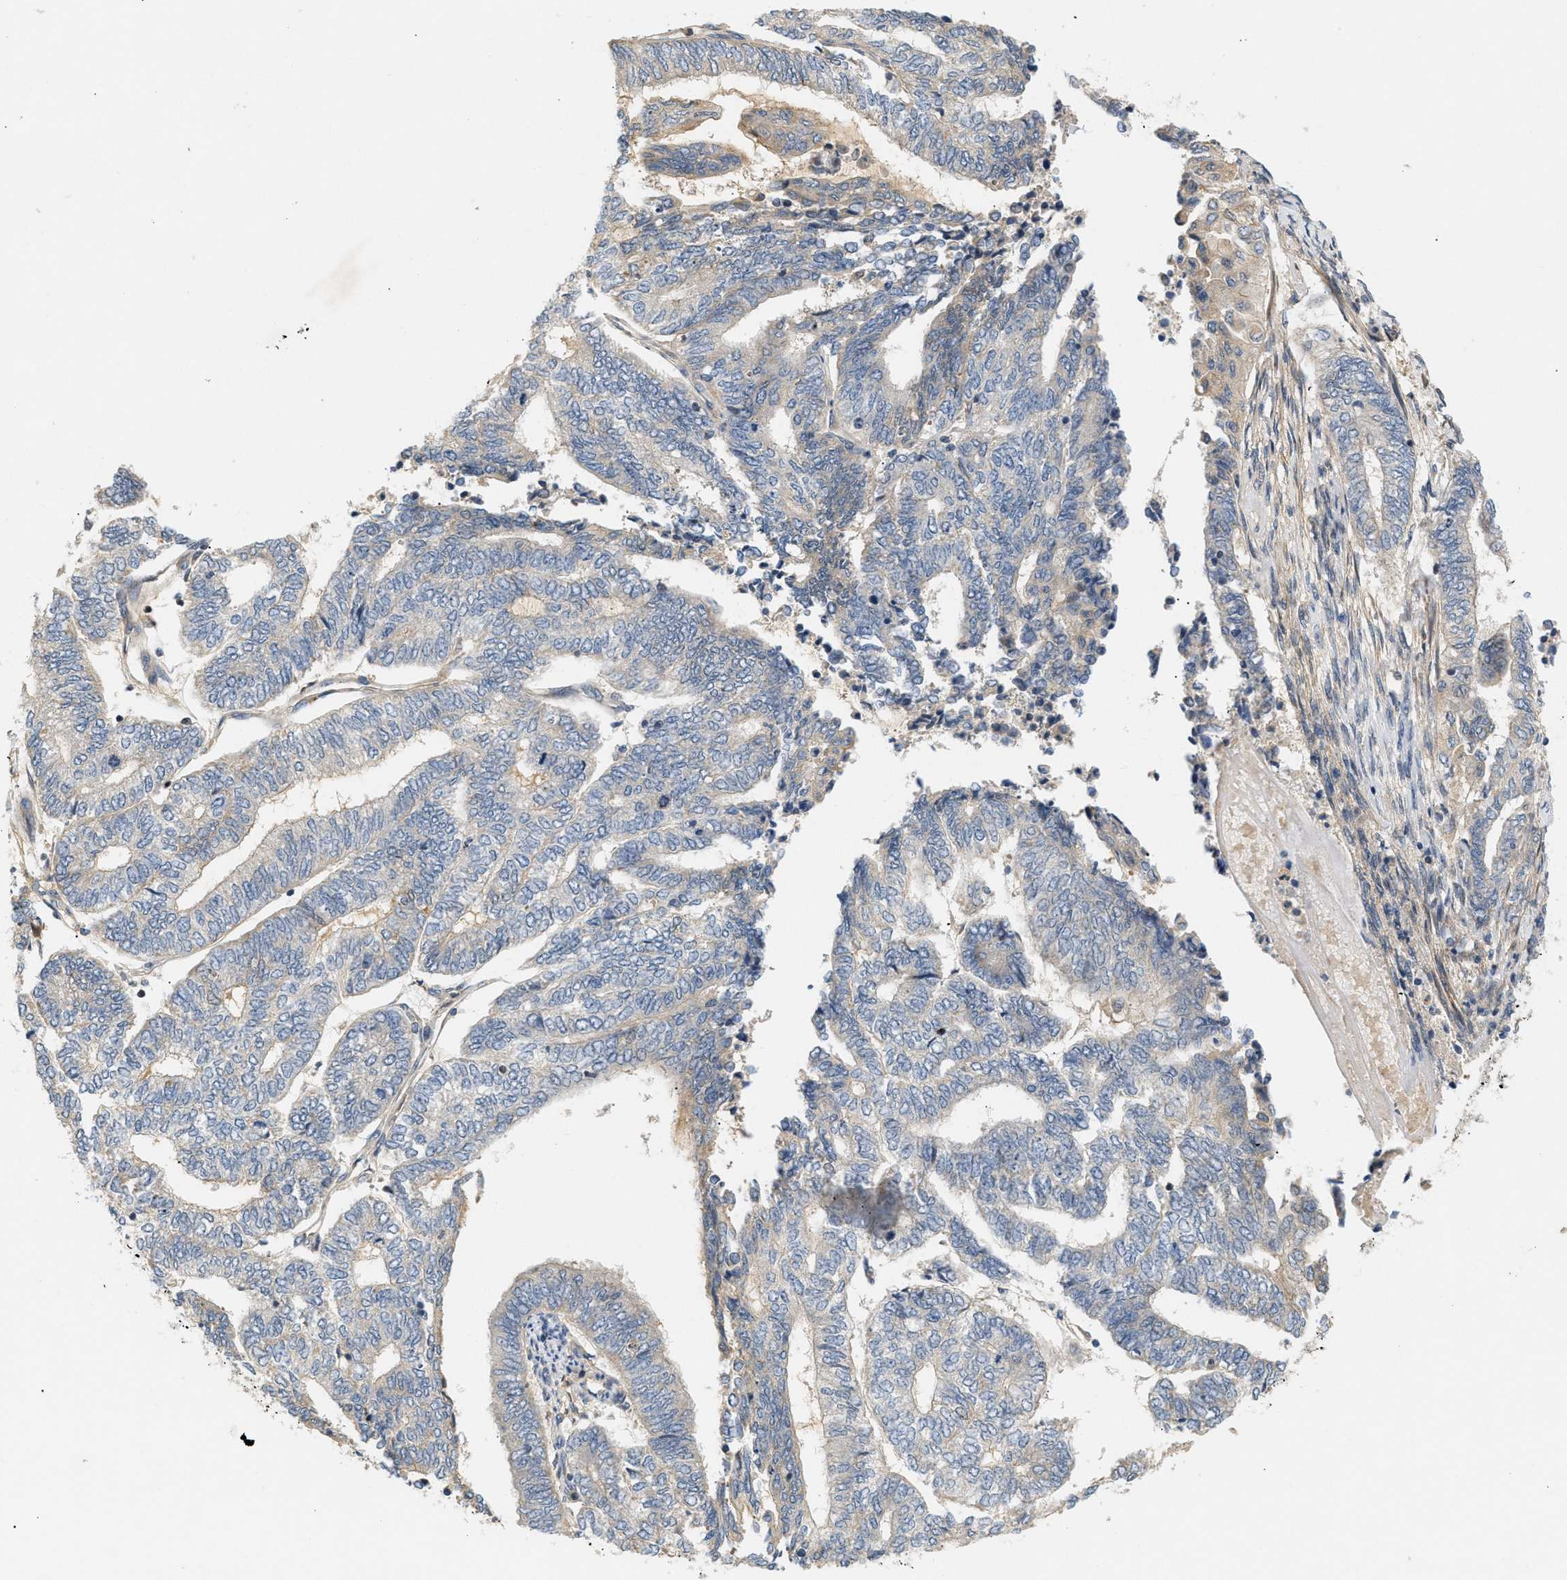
{"staining": {"intensity": "negative", "quantity": "none", "location": "none"}, "tissue": "endometrial cancer", "cell_type": "Tumor cells", "image_type": "cancer", "snomed": [{"axis": "morphology", "description": "Adenocarcinoma, NOS"}, {"axis": "topography", "description": "Uterus"}, {"axis": "topography", "description": "Endometrium"}], "caption": "High magnification brightfield microscopy of endometrial cancer stained with DAB (brown) and counterstained with hematoxylin (blue): tumor cells show no significant positivity.", "gene": "FARS2", "patient": {"sex": "female", "age": 70}}